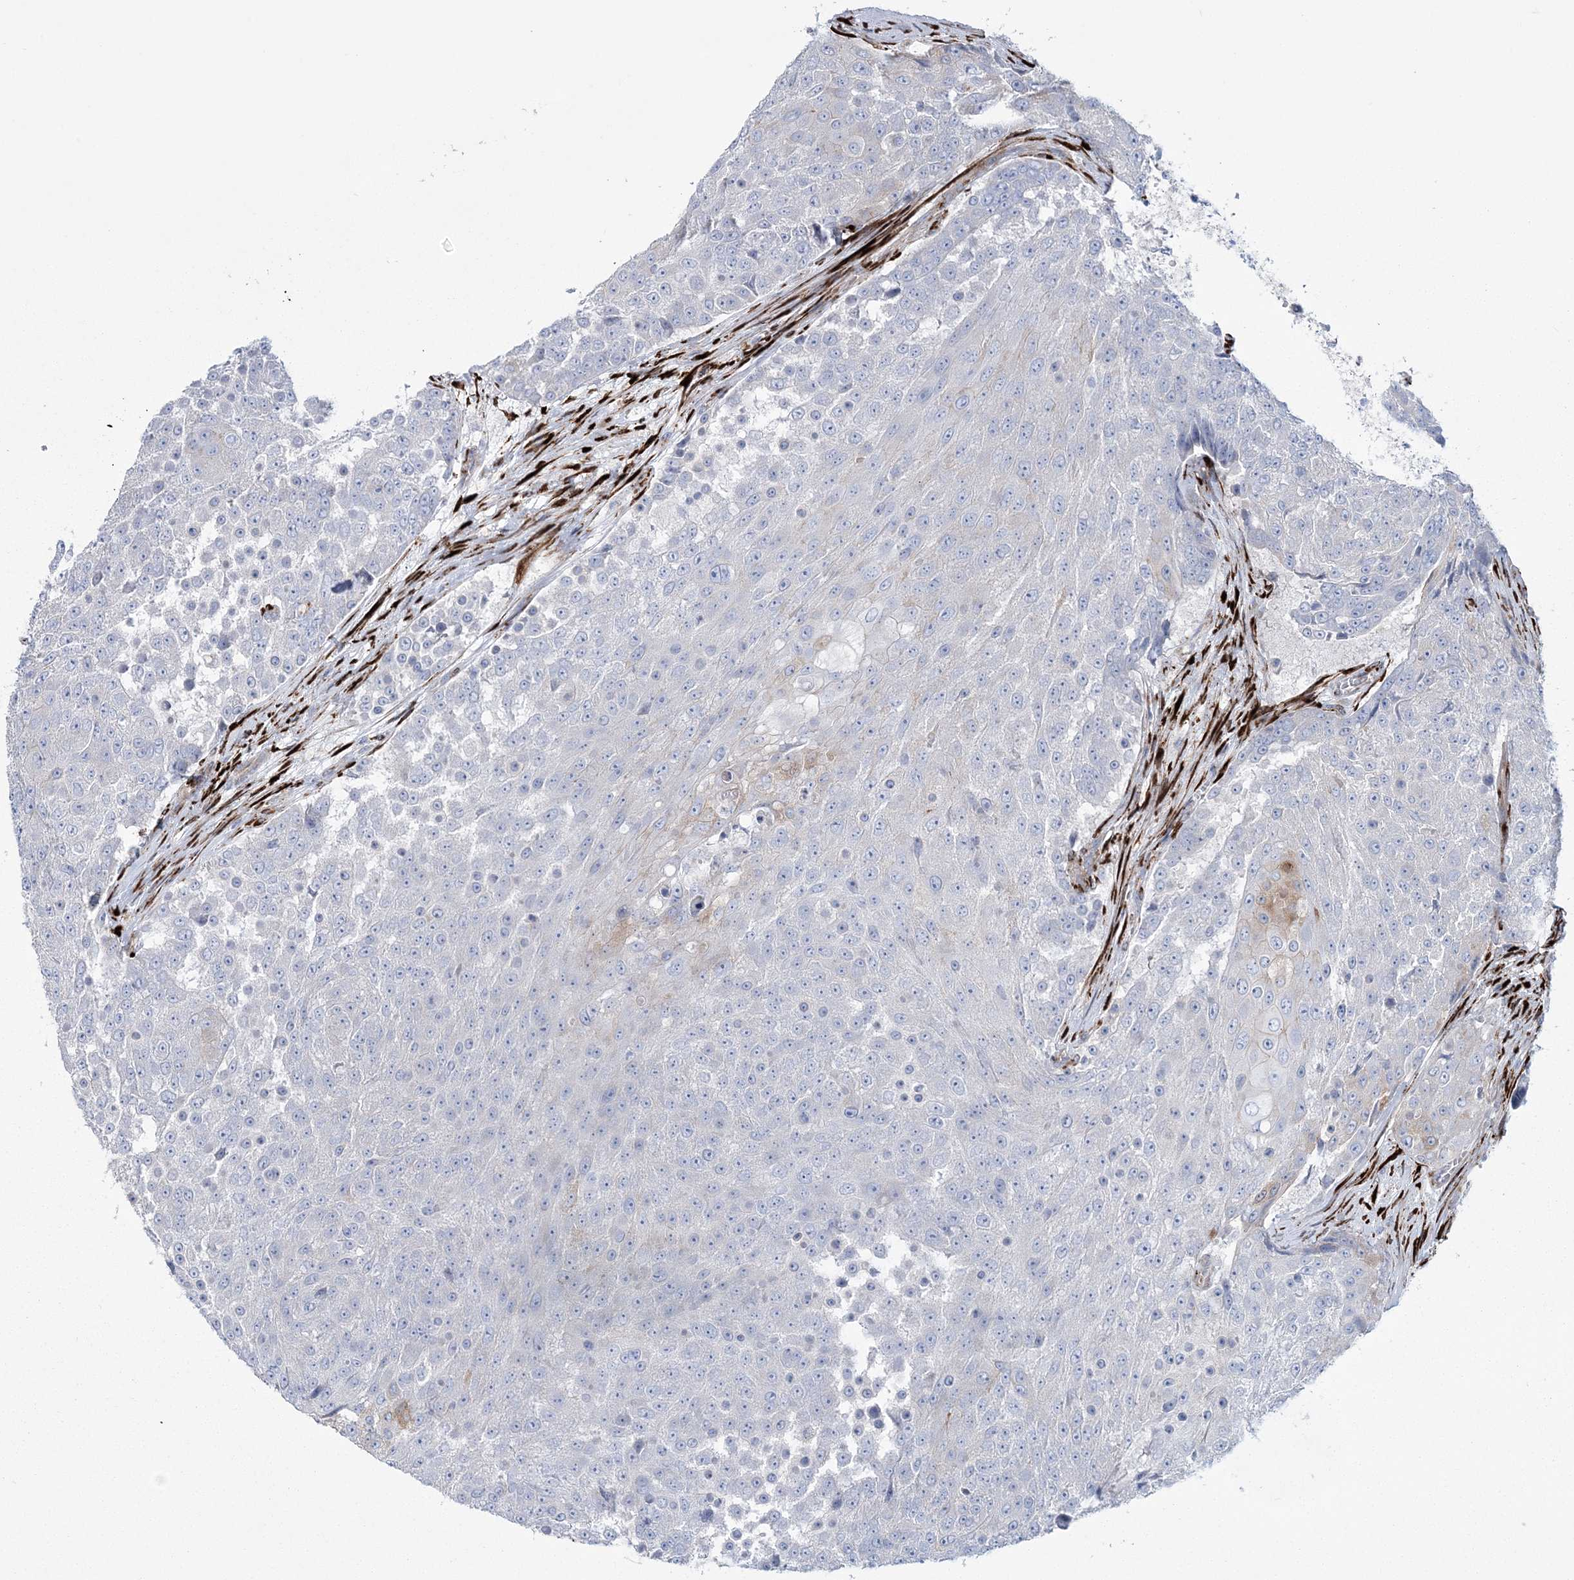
{"staining": {"intensity": "negative", "quantity": "none", "location": "none"}, "tissue": "urothelial cancer", "cell_type": "Tumor cells", "image_type": "cancer", "snomed": [{"axis": "morphology", "description": "Urothelial carcinoma, High grade"}, {"axis": "topography", "description": "Urinary bladder"}], "caption": "Urothelial carcinoma (high-grade) was stained to show a protein in brown. There is no significant staining in tumor cells.", "gene": "RAB11FIP5", "patient": {"sex": "female", "age": 63}}